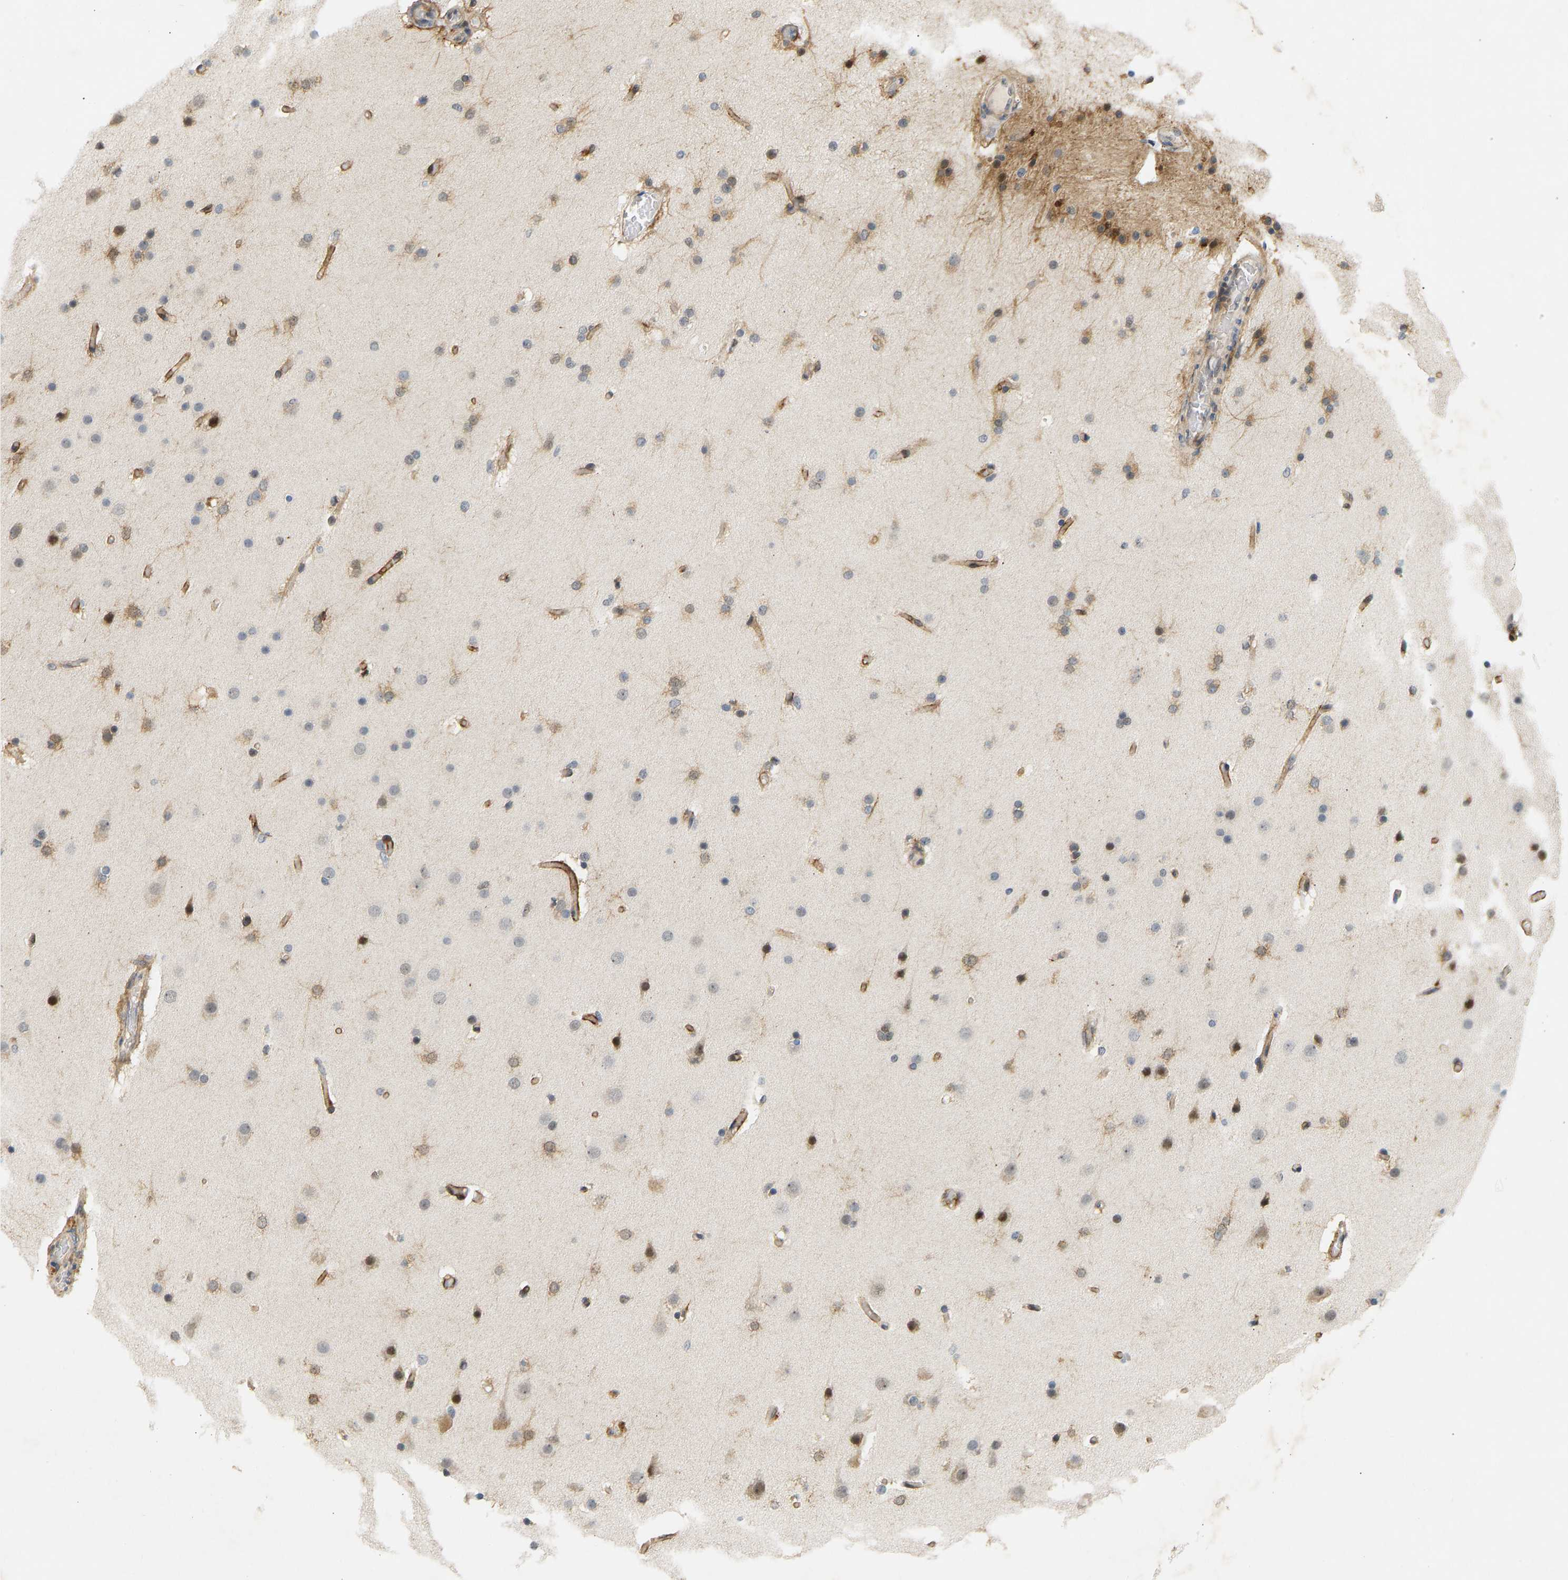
{"staining": {"intensity": "moderate", "quantity": "25%-75%", "location": "cytoplasmic/membranous,nuclear"}, "tissue": "glioma", "cell_type": "Tumor cells", "image_type": "cancer", "snomed": [{"axis": "morphology", "description": "Glioma, malignant, High grade"}, {"axis": "topography", "description": "Cerebral cortex"}], "caption": "Moderate cytoplasmic/membranous and nuclear protein staining is identified in about 25%-75% of tumor cells in malignant high-grade glioma.", "gene": "BAG1", "patient": {"sex": "female", "age": 36}}